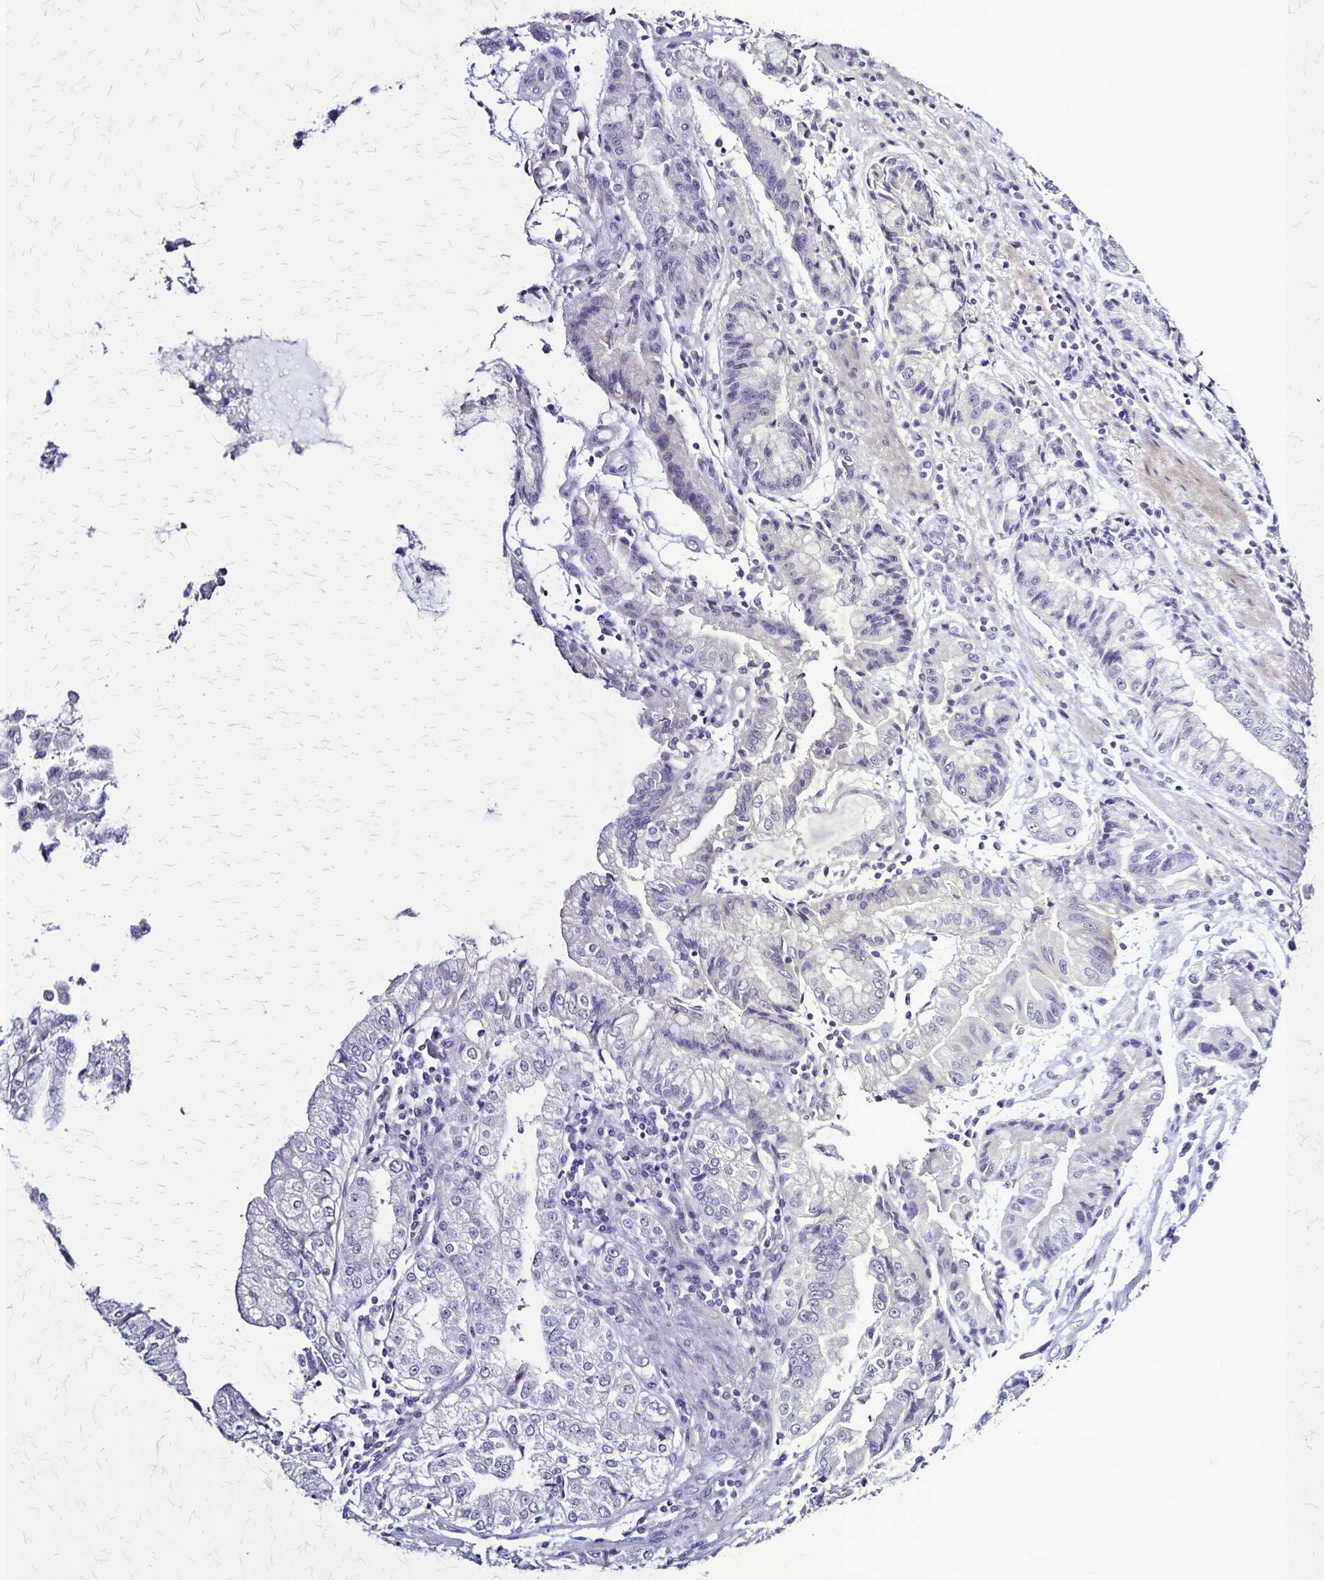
{"staining": {"intensity": "negative", "quantity": "none", "location": "none"}, "tissue": "stomach cancer", "cell_type": "Tumor cells", "image_type": "cancer", "snomed": [{"axis": "morphology", "description": "Adenocarcinoma, NOS"}, {"axis": "topography", "description": "Stomach, upper"}], "caption": "High magnification brightfield microscopy of stomach cancer (adenocarcinoma) stained with DAB (brown) and counterstained with hematoxylin (blue): tumor cells show no significant positivity.", "gene": "PLXNA4", "patient": {"sex": "female", "age": 74}}